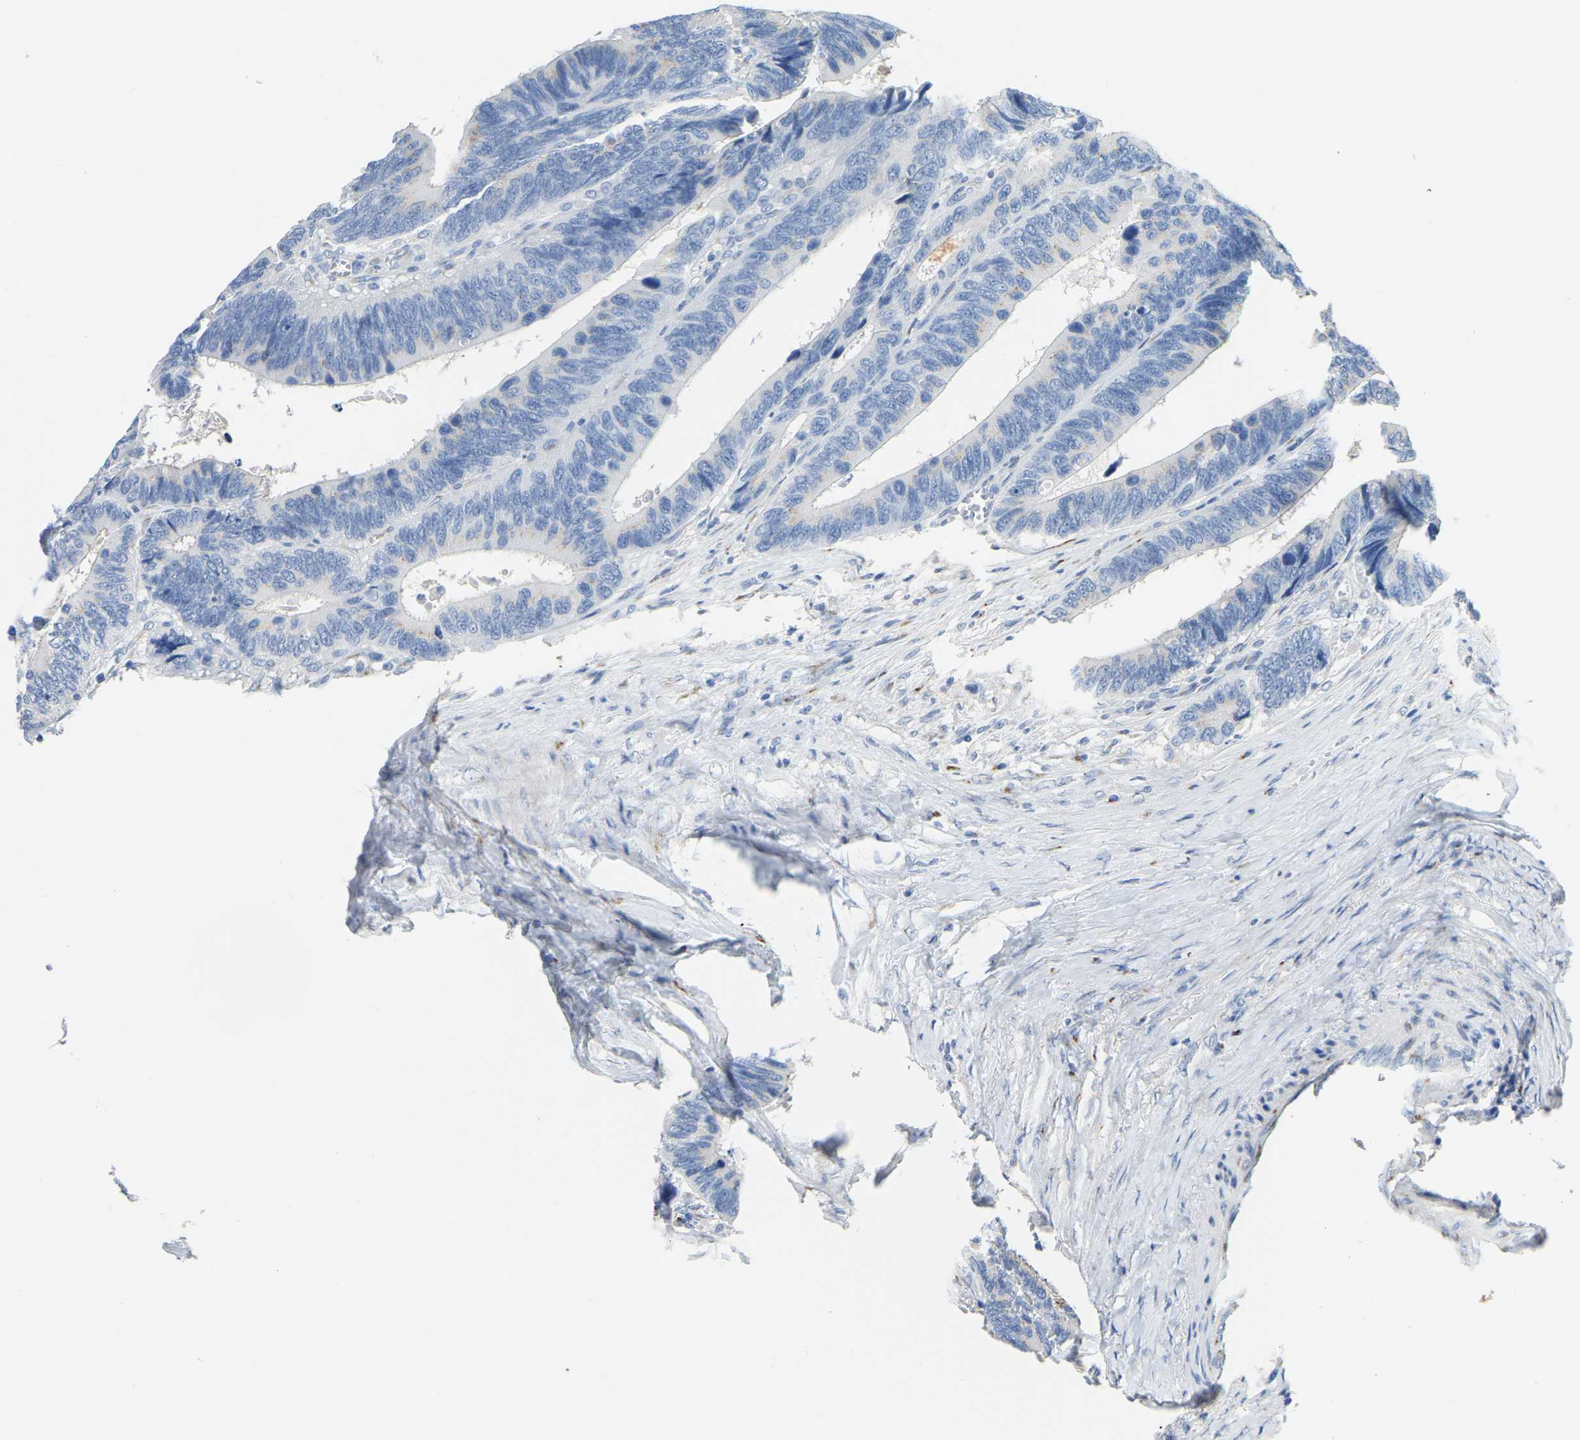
{"staining": {"intensity": "negative", "quantity": "none", "location": "none"}, "tissue": "colorectal cancer", "cell_type": "Tumor cells", "image_type": "cancer", "snomed": [{"axis": "morphology", "description": "Adenocarcinoma, NOS"}, {"axis": "topography", "description": "Colon"}], "caption": "DAB immunohistochemical staining of human adenocarcinoma (colorectal) exhibits no significant staining in tumor cells.", "gene": "FAM174A", "patient": {"sex": "male", "age": 72}}